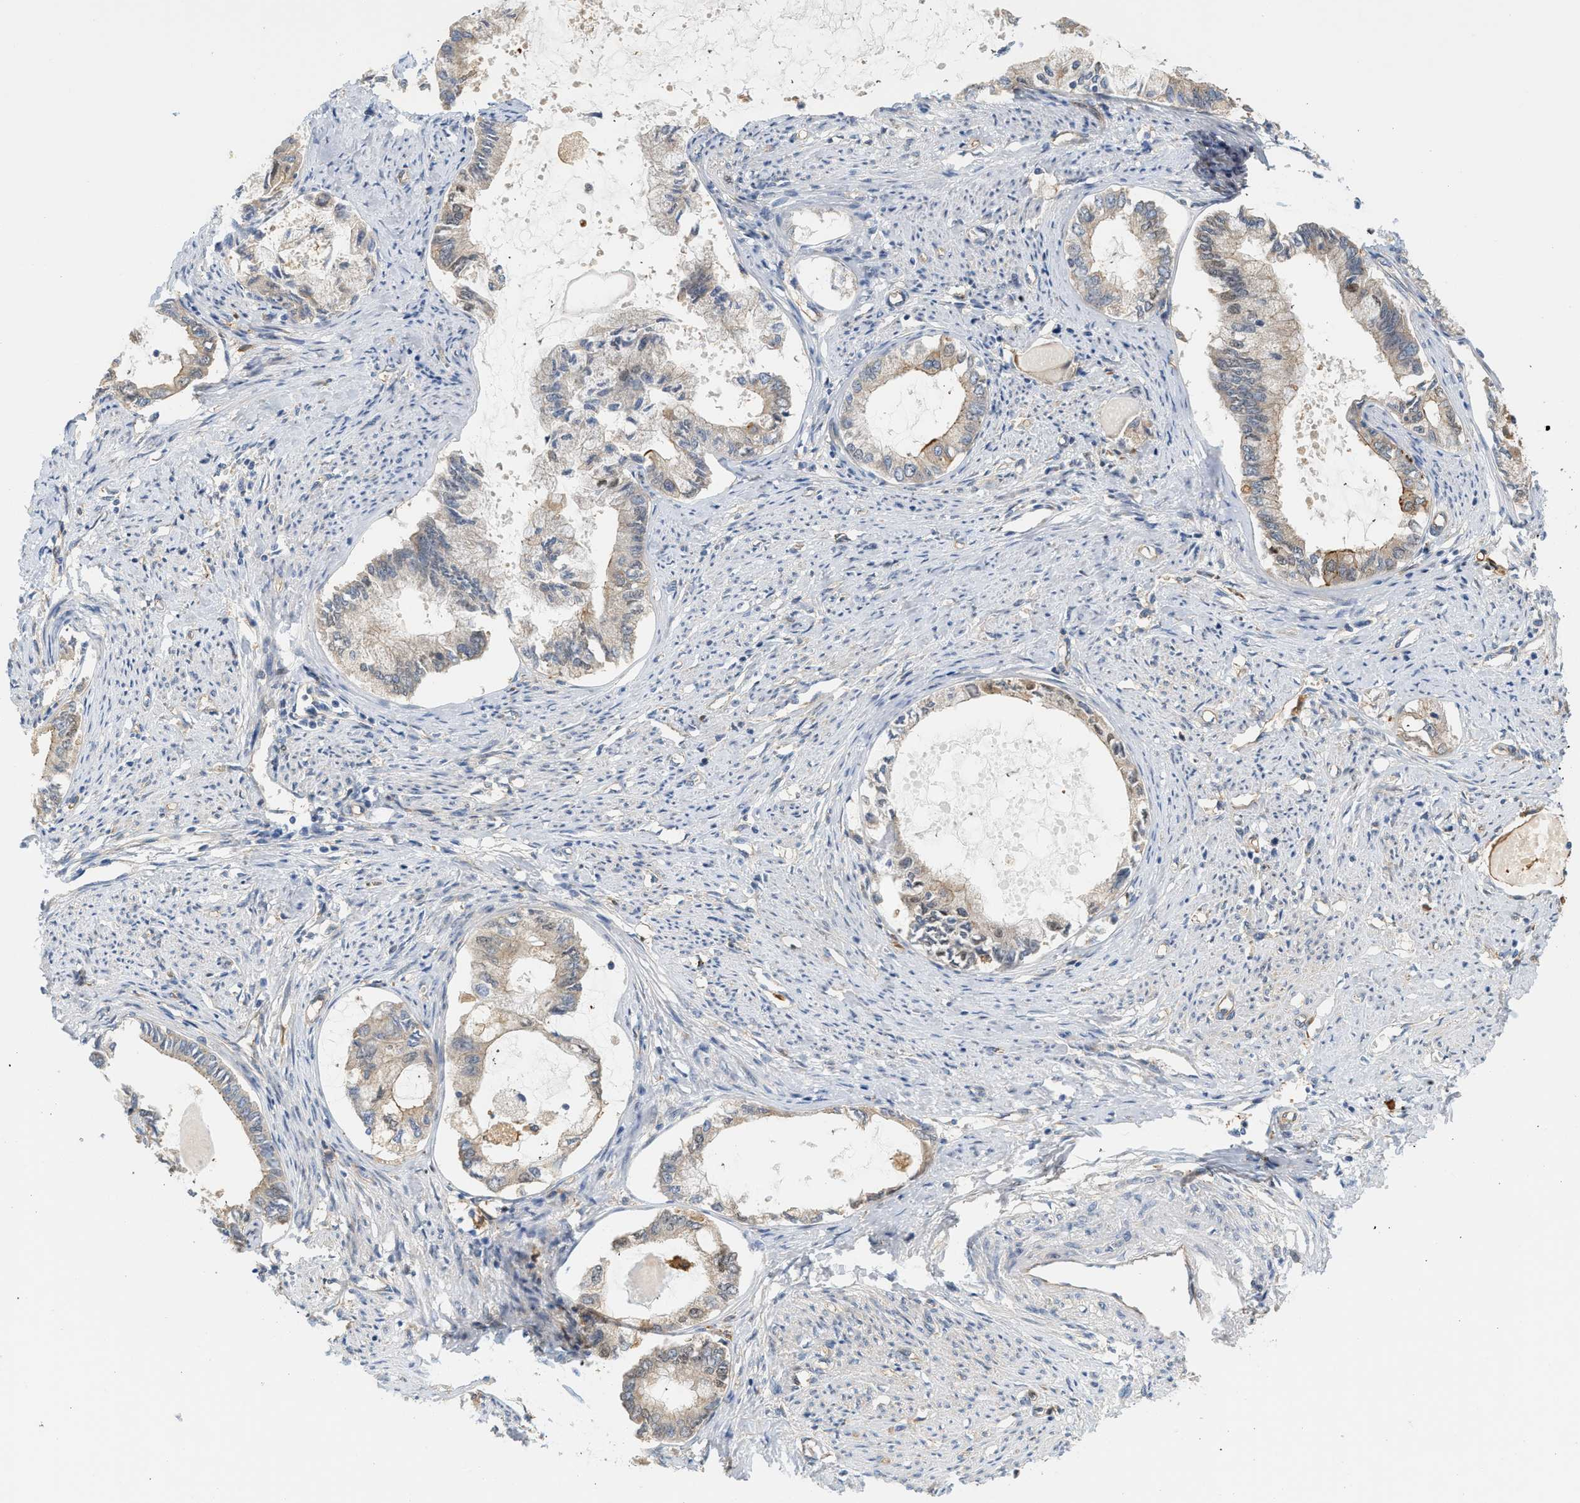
{"staining": {"intensity": "weak", "quantity": "<25%", "location": "cytoplasmic/membranous,nuclear"}, "tissue": "endometrial cancer", "cell_type": "Tumor cells", "image_type": "cancer", "snomed": [{"axis": "morphology", "description": "Adenocarcinoma, NOS"}, {"axis": "topography", "description": "Endometrium"}], "caption": "A histopathology image of endometrial cancer (adenocarcinoma) stained for a protein displays no brown staining in tumor cells.", "gene": "CTXN1", "patient": {"sex": "female", "age": 86}}